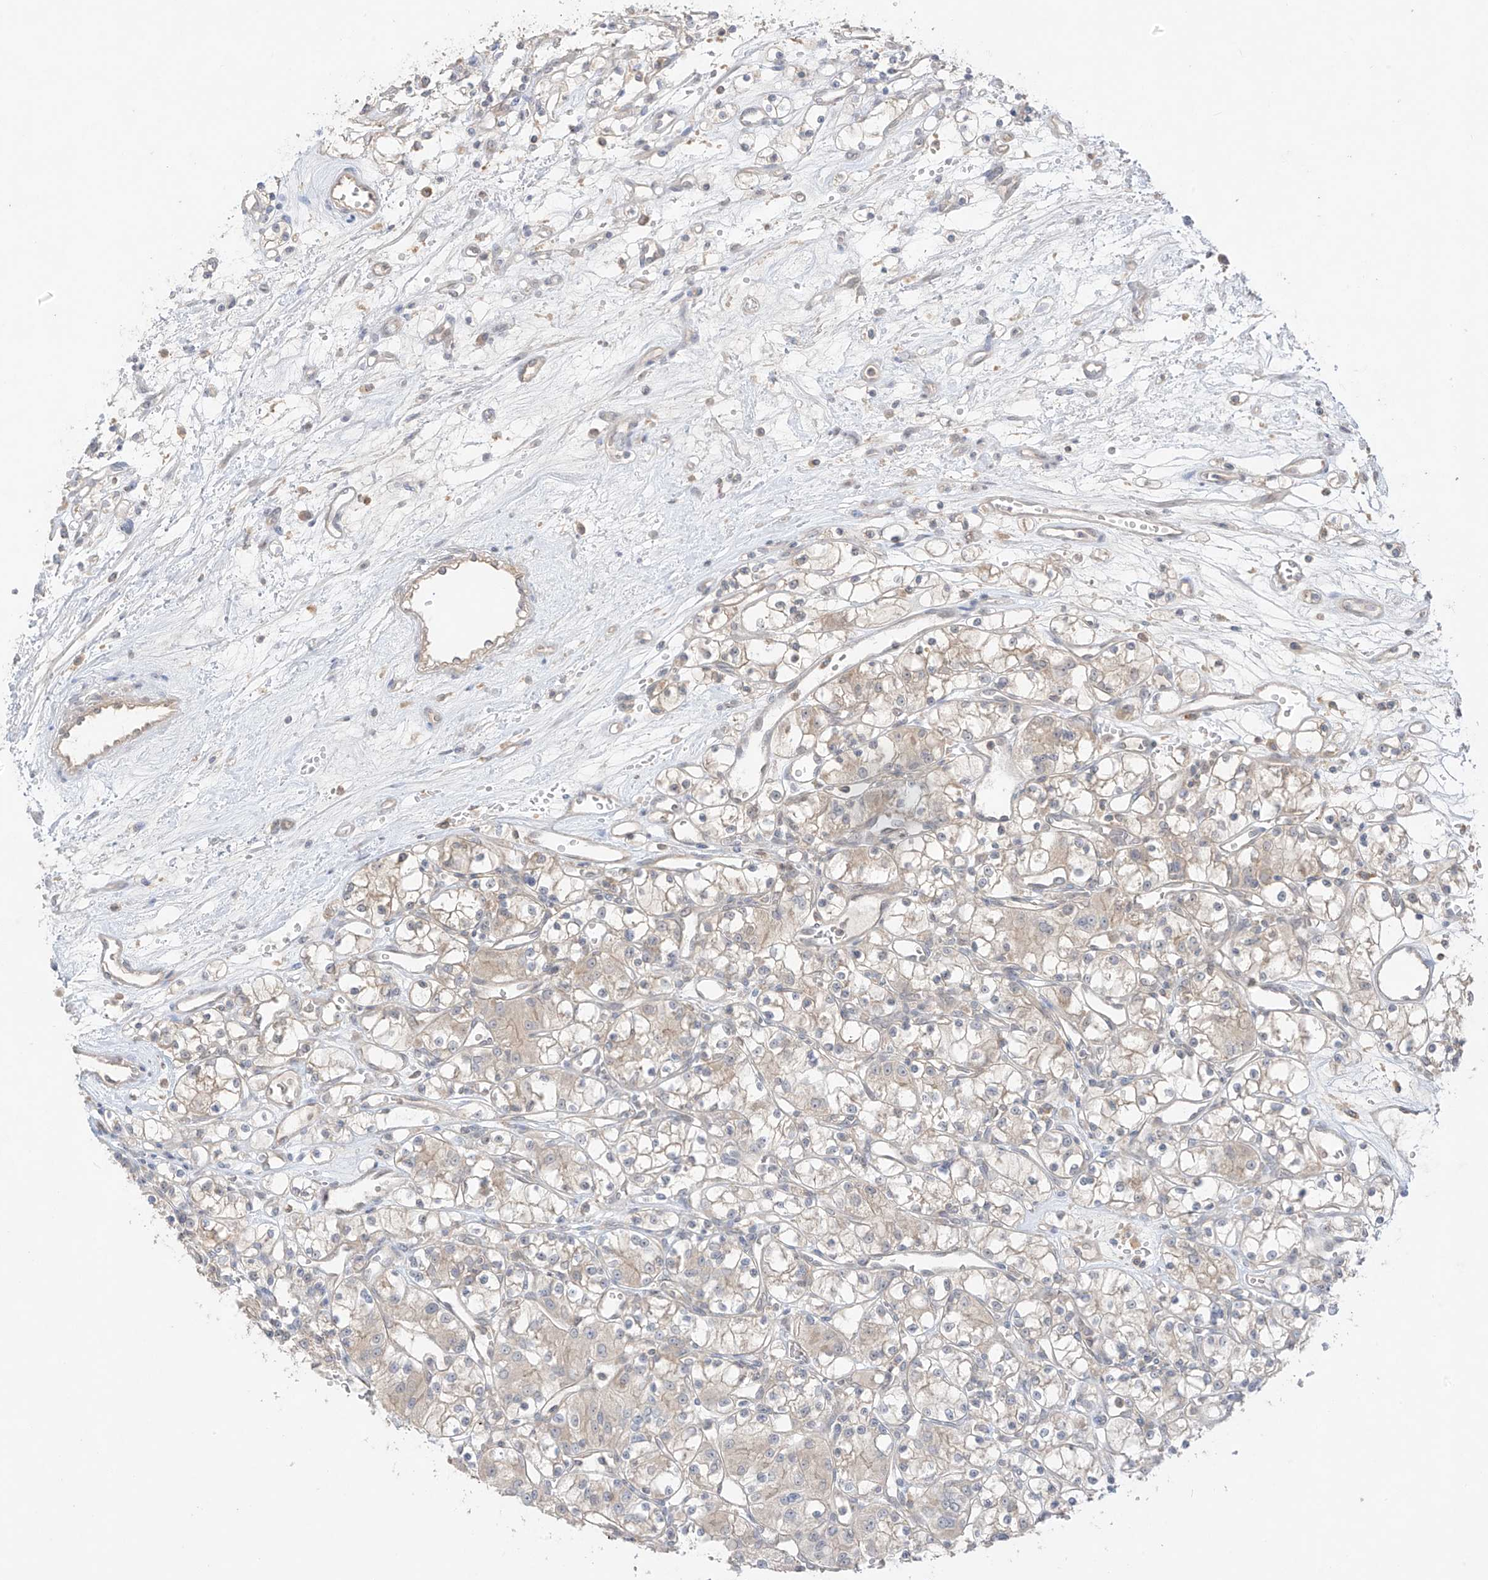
{"staining": {"intensity": "weak", "quantity": "25%-75%", "location": "cytoplasmic/membranous"}, "tissue": "renal cancer", "cell_type": "Tumor cells", "image_type": "cancer", "snomed": [{"axis": "morphology", "description": "Adenocarcinoma, NOS"}, {"axis": "topography", "description": "Kidney"}], "caption": "A micrograph of renal cancer stained for a protein shows weak cytoplasmic/membranous brown staining in tumor cells. Immunohistochemistry (ihc) stains the protein of interest in brown and the nuclei are stained blue.", "gene": "ANGEL2", "patient": {"sex": "female", "age": 59}}